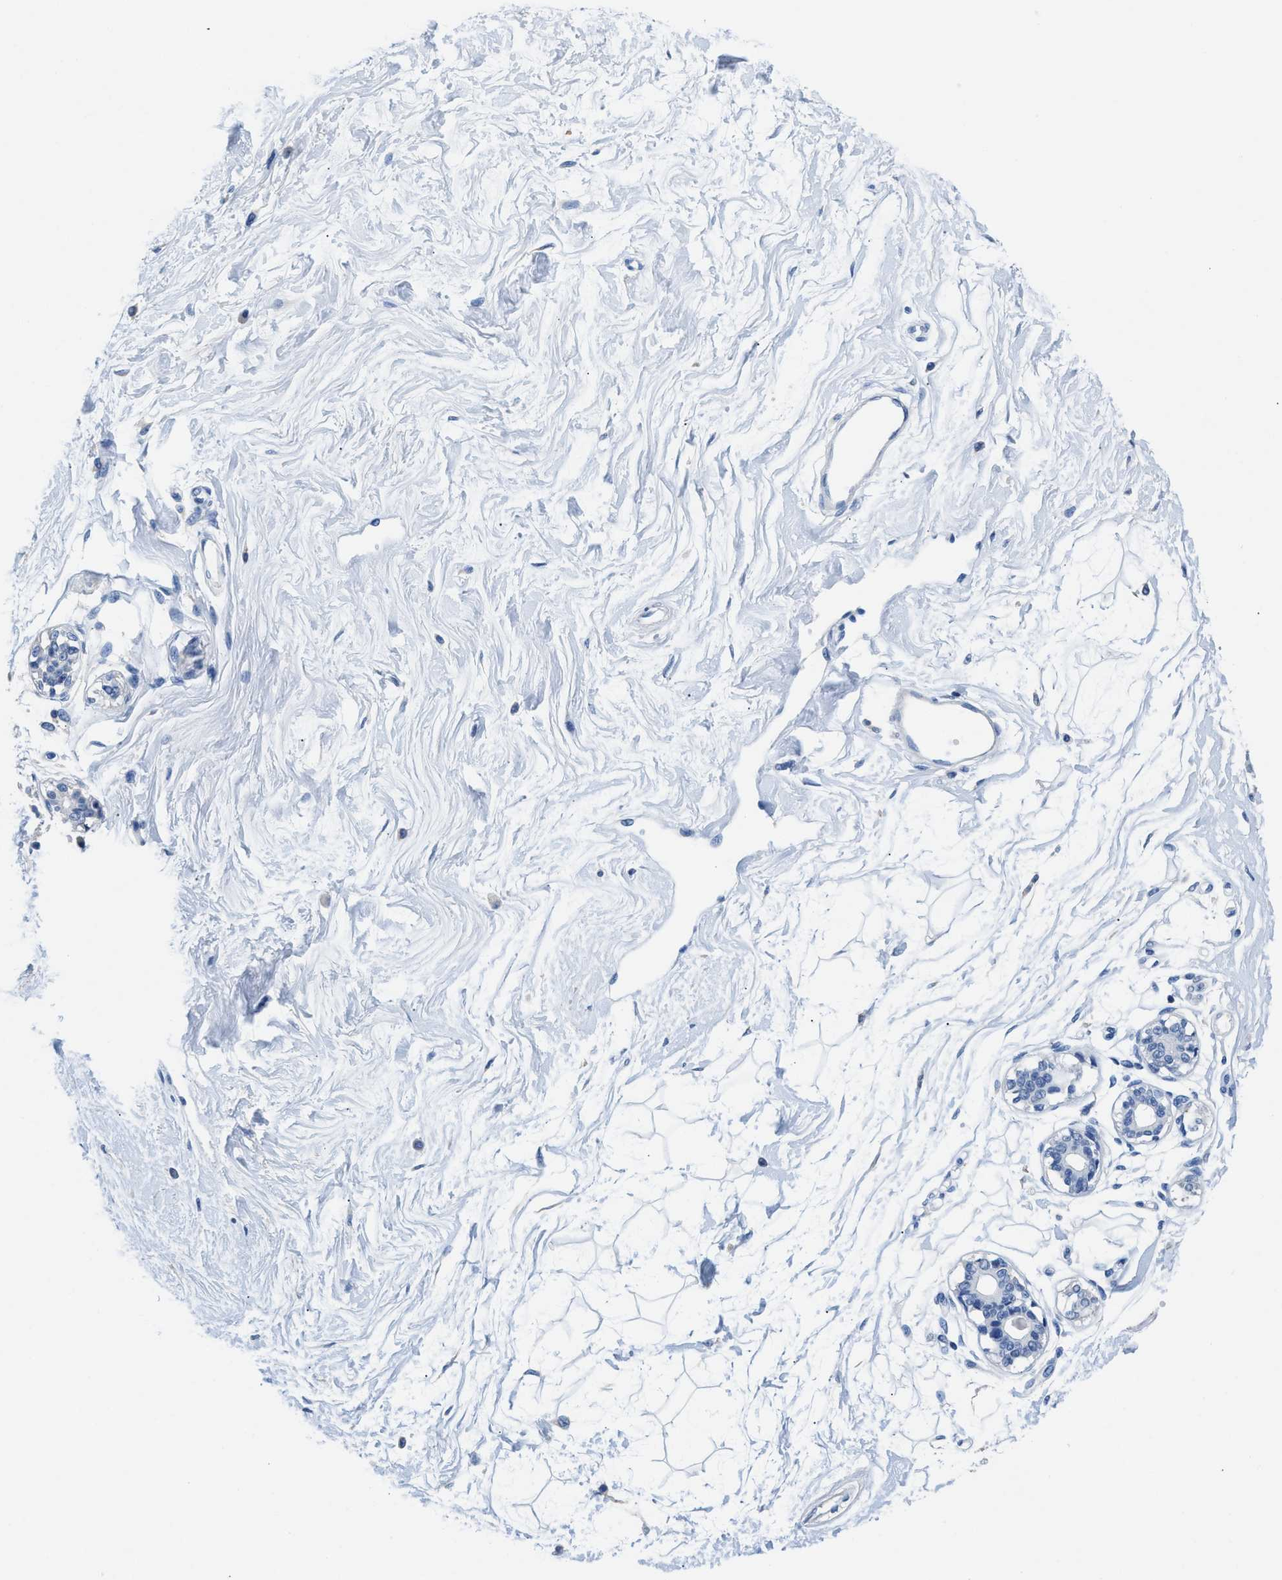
{"staining": {"intensity": "negative", "quantity": "none", "location": "none"}, "tissue": "breast", "cell_type": "Adipocytes", "image_type": "normal", "snomed": [{"axis": "morphology", "description": "Normal tissue, NOS"}, {"axis": "topography", "description": "Breast"}], "caption": "Histopathology image shows no significant protein positivity in adipocytes of unremarkable breast.", "gene": "SLFN13", "patient": {"sex": "female", "age": 45}}